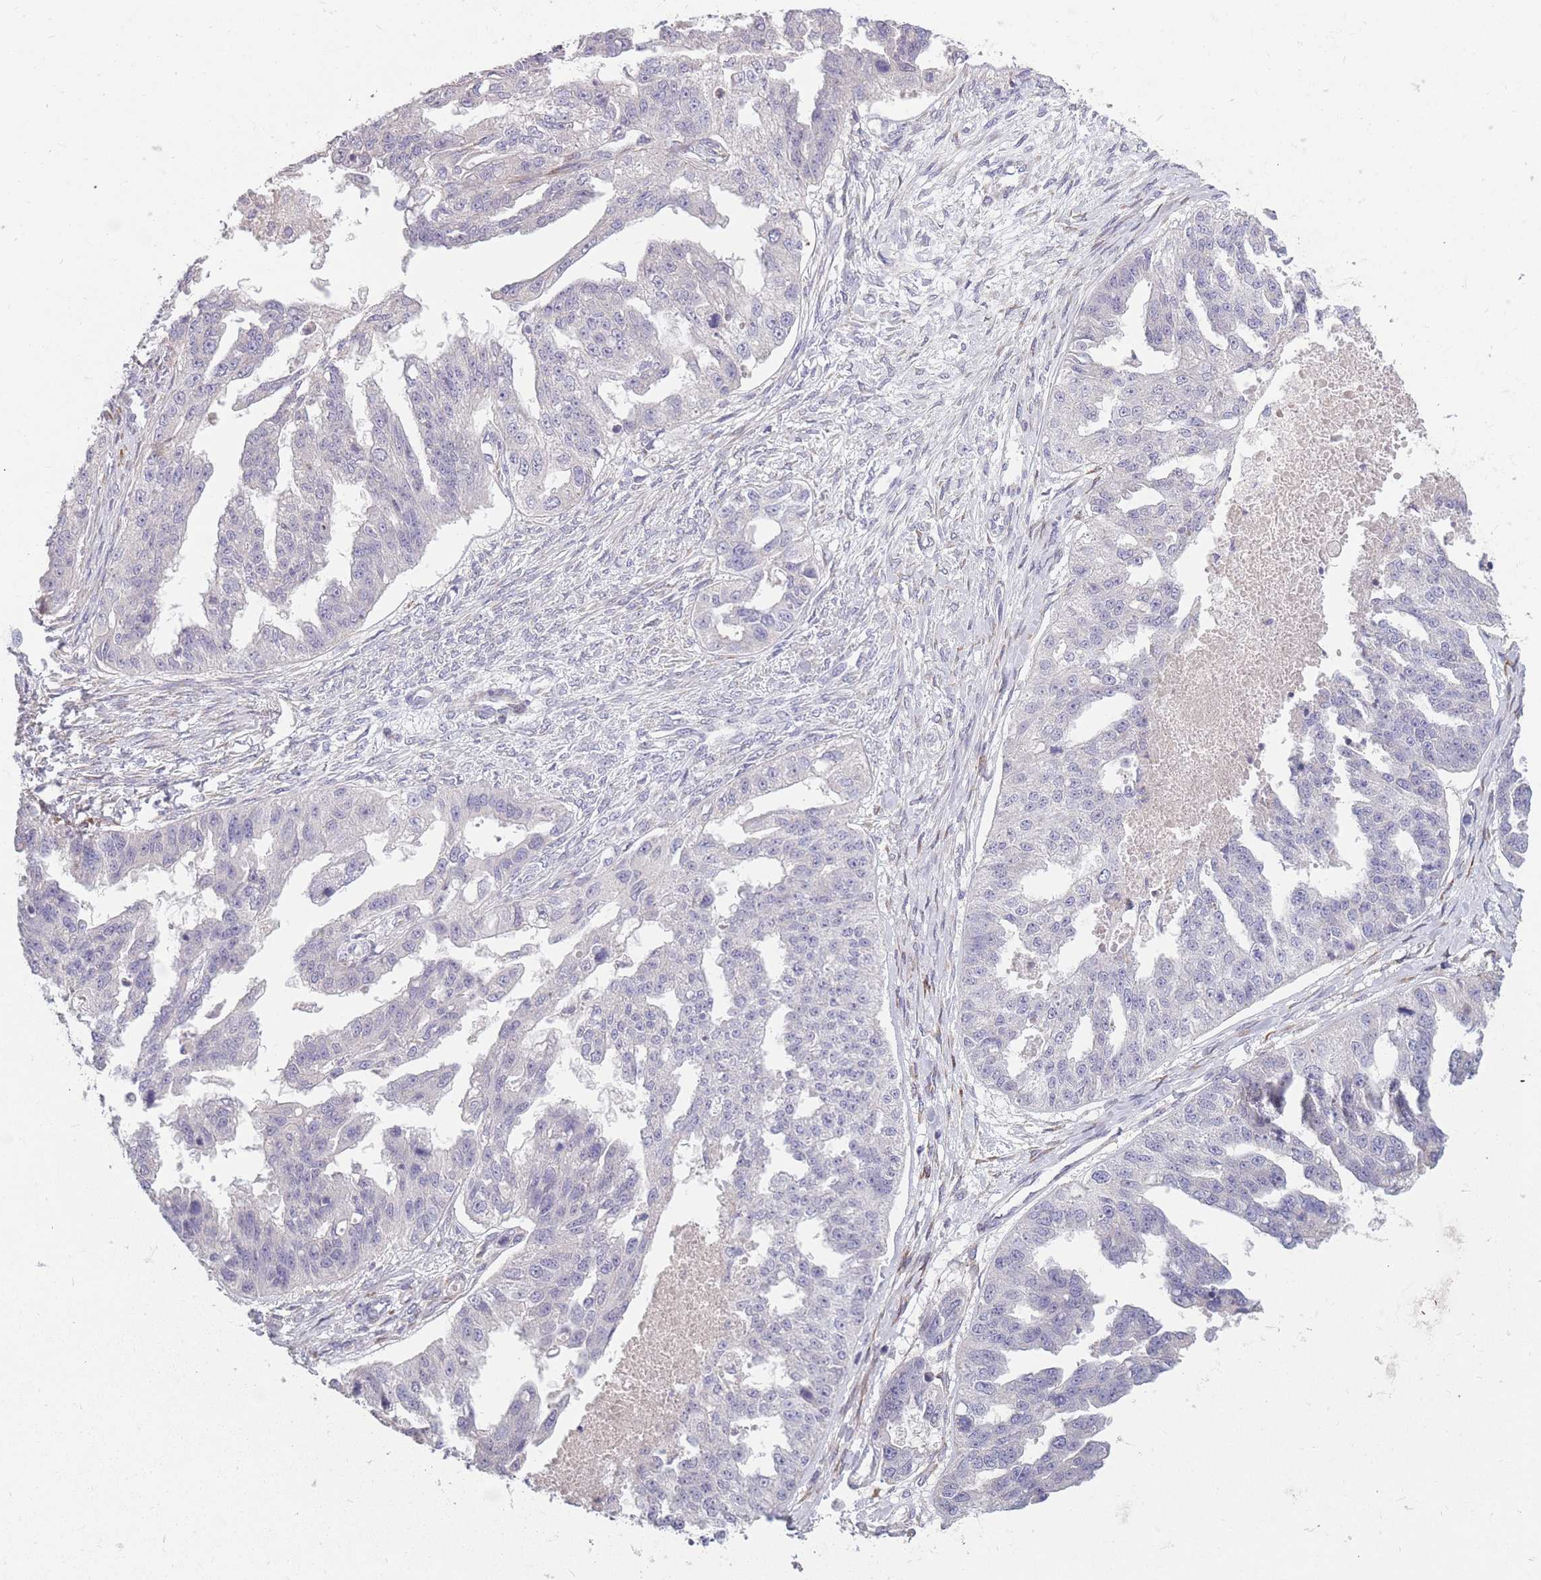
{"staining": {"intensity": "negative", "quantity": "none", "location": "none"}, "tissue": "ovarian cancer", "cell_type": "Tumor cells", "image_type": "cancer", "snomed": [{"axis": "morphology", "description": "Cystadenocarcinoma, serous, NOS"}, {"axis": "topography", "description": "Ovary"}], "caption": "This is an IHC micrograph of ovarian cancer (serous cystadenocarcinoma). There is no positivity in tumor cells.", "gene": "CCNQ", "patient": {"sex": "female", "age": 58}}